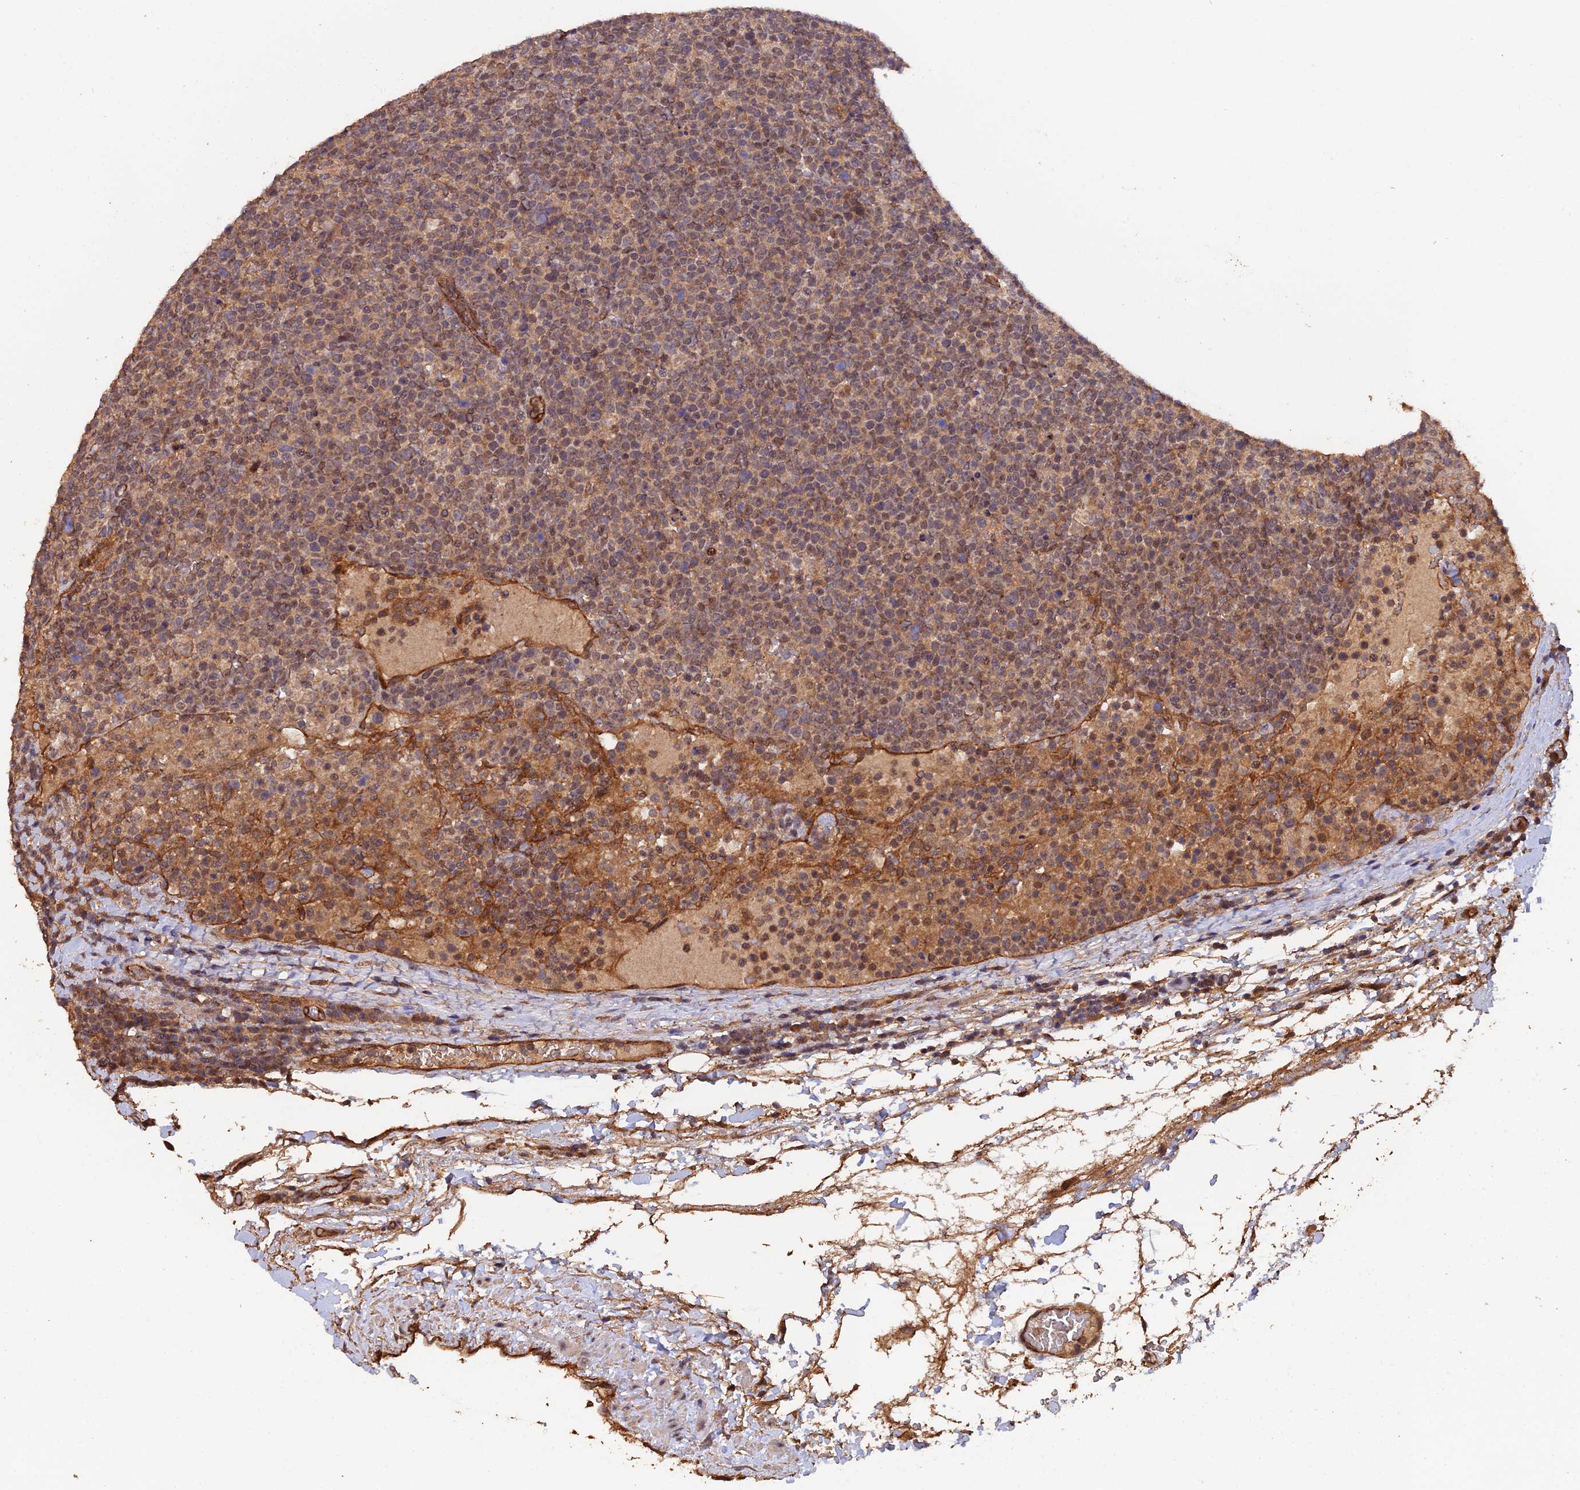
{"staining": {"intensity": "weak", "quantity": "25%-75%", "location": "nuclear"}, "tissue": "lymphoma", "cell_type": "Tumor cells", "image_type": "cancer", "snomed": [{"axis": "morphology", "description": "Malignant lymphoma, non-Hodgkin's type, High grade"}, {"axis": "topography", "description": "Lymph node"}], "caption": "Tumor cells display low levels of weak nuclear expression in about 25%-75% of cells in human high-grade malignant lymphoma, non-Hodgkin's type. The protein is stained brown, and the nuclei are stained in blue (DAB (3,3'-diaminobenzidine) IHC with brightfield microscopy, high magnification).", "gene": "RALGAPA2", "patient": {"sex": "male", "age": 61}}